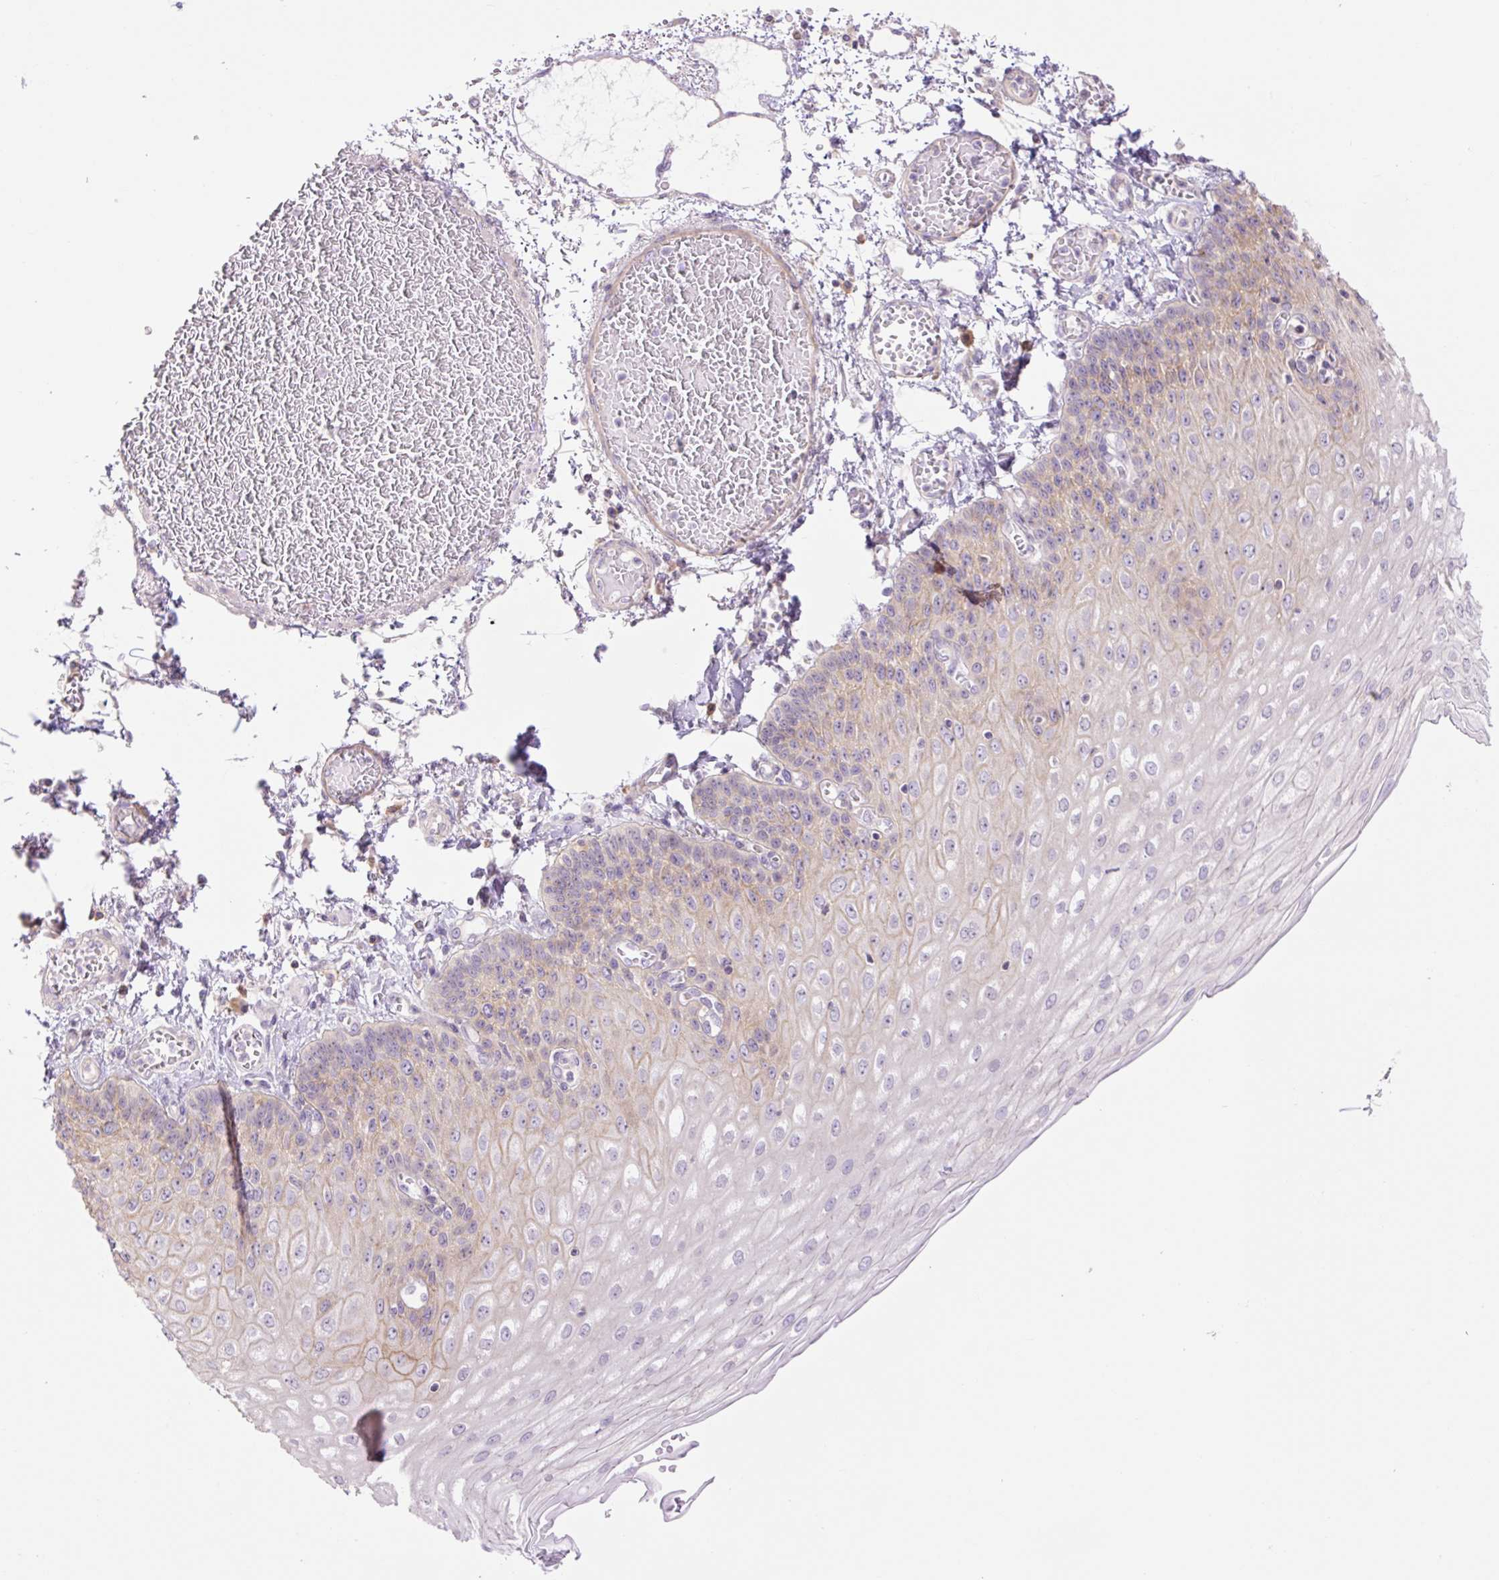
{"staining": {"intensity": "weak", "quantity": "<25%", "location": "cytoplasmic/membranous"}, "tissue": "esophagus", "cell_type": "Squamous epithelial cells", "image_type": "normal", "snomed": [{"axis": "morphology", "description": "Normal tissue, NOS"}, {"axis": "morphology", "description": "Adenocarcinoma, NOS"}, {"axis": "topography", "description": "Esophagus"}], "caption": "Immunohistochemical staining of normal esophagus reveals no significant staining in squamous epithelial cells.", "gene": "GRID2", "patient": {"sex": "male", "age": 81}}